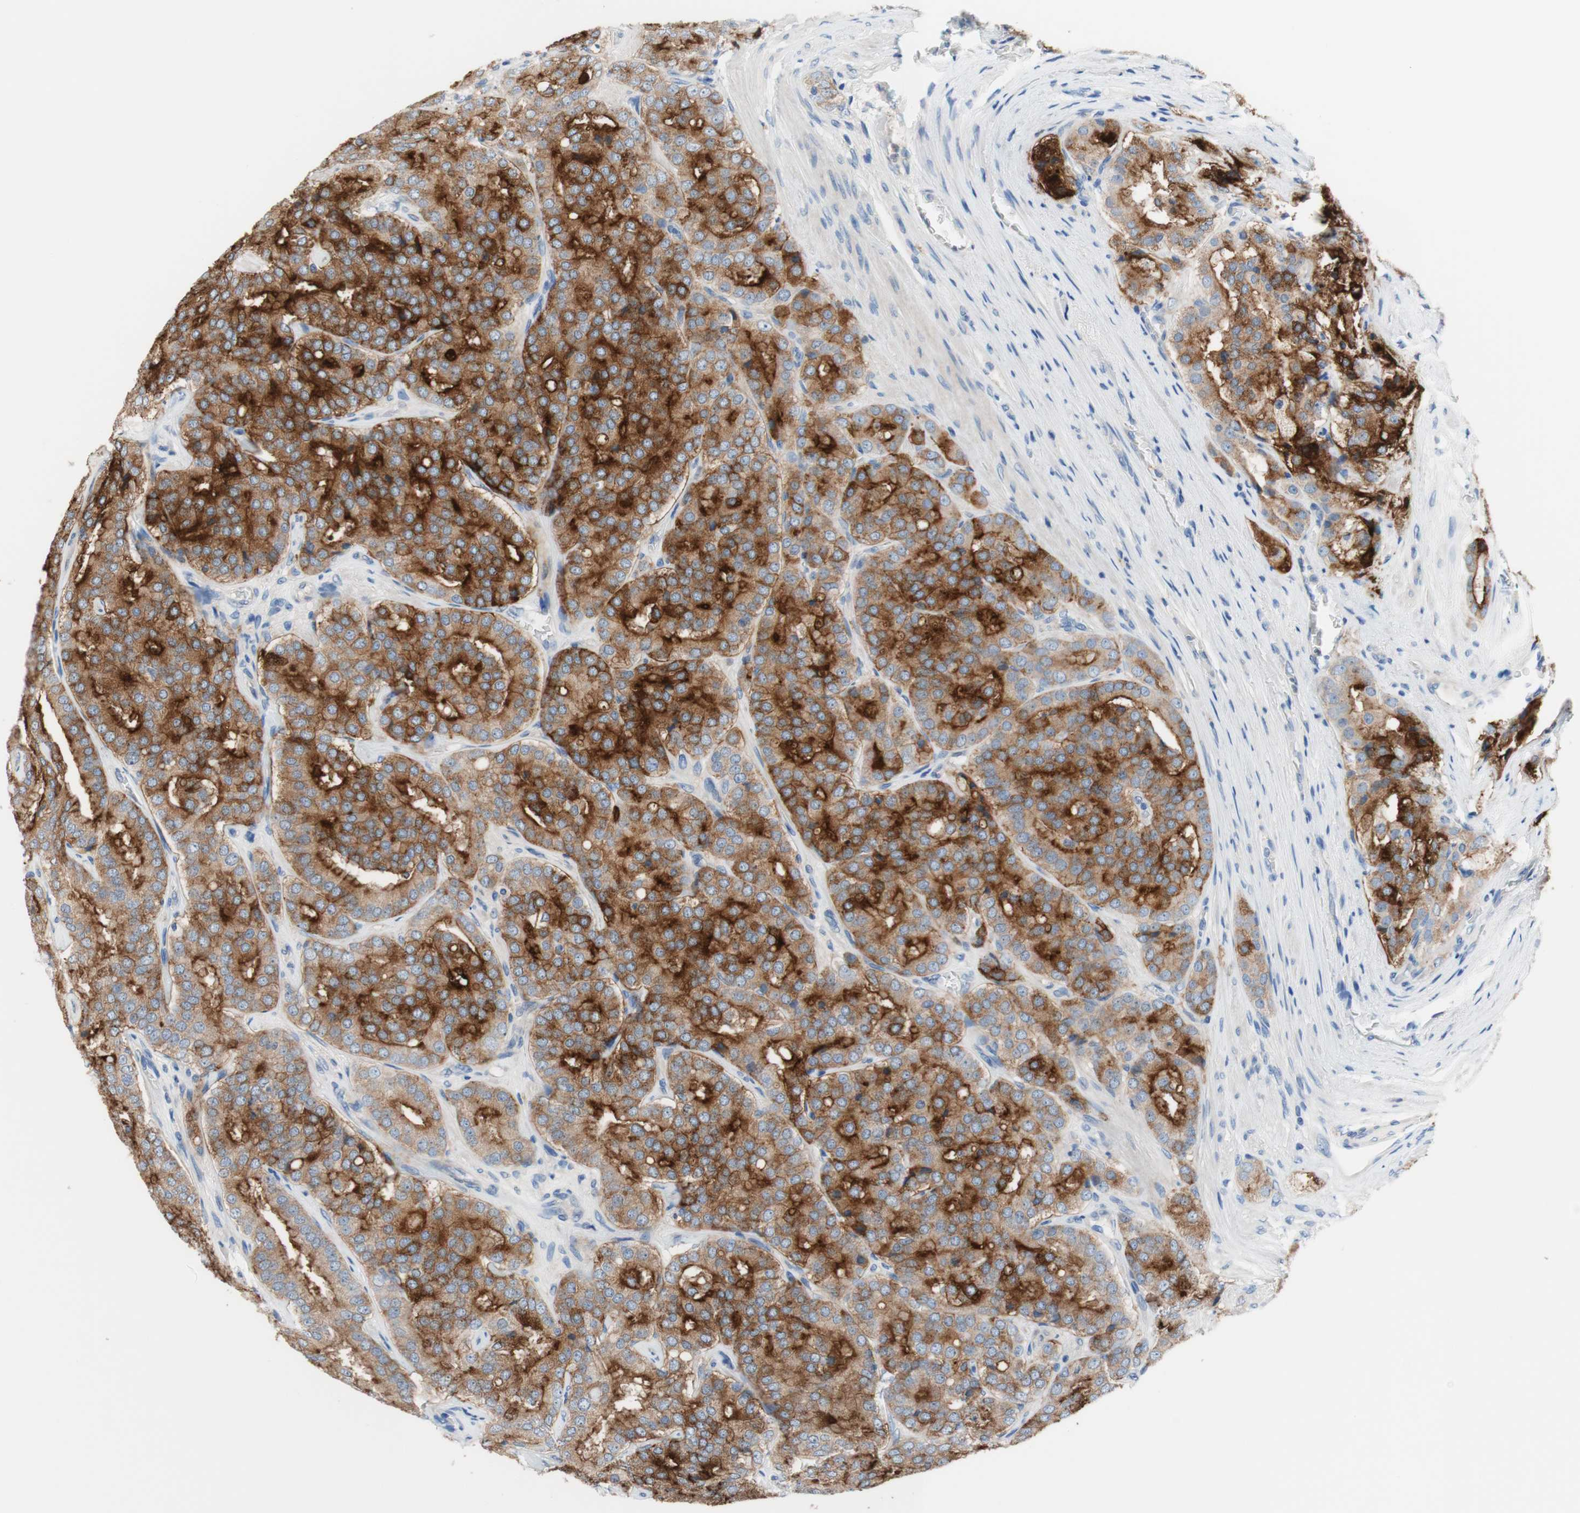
{"staining": {"intensity": "strong", "quantity": ">75%", "location": "cytoplasmic/membranous"}, "tissue": "prostate cancer", "cell_type": "Tumor cells", "image_type": "cancer", "snomed": [{"axis": "morphology", "description": "Adenocarcinoma, High grade"}, {"axis": "topography", "description": "Prostate"}], "caption": "A photomicrograph showing strong cytoplasmic/membranous positivity in about >75% of tumor cells in high-grade adenocarcinoma (prostate), as visualized by brown immunohistochemical staining.", "gene": "F3", "patient": {"sex": "male", "age": 65}}